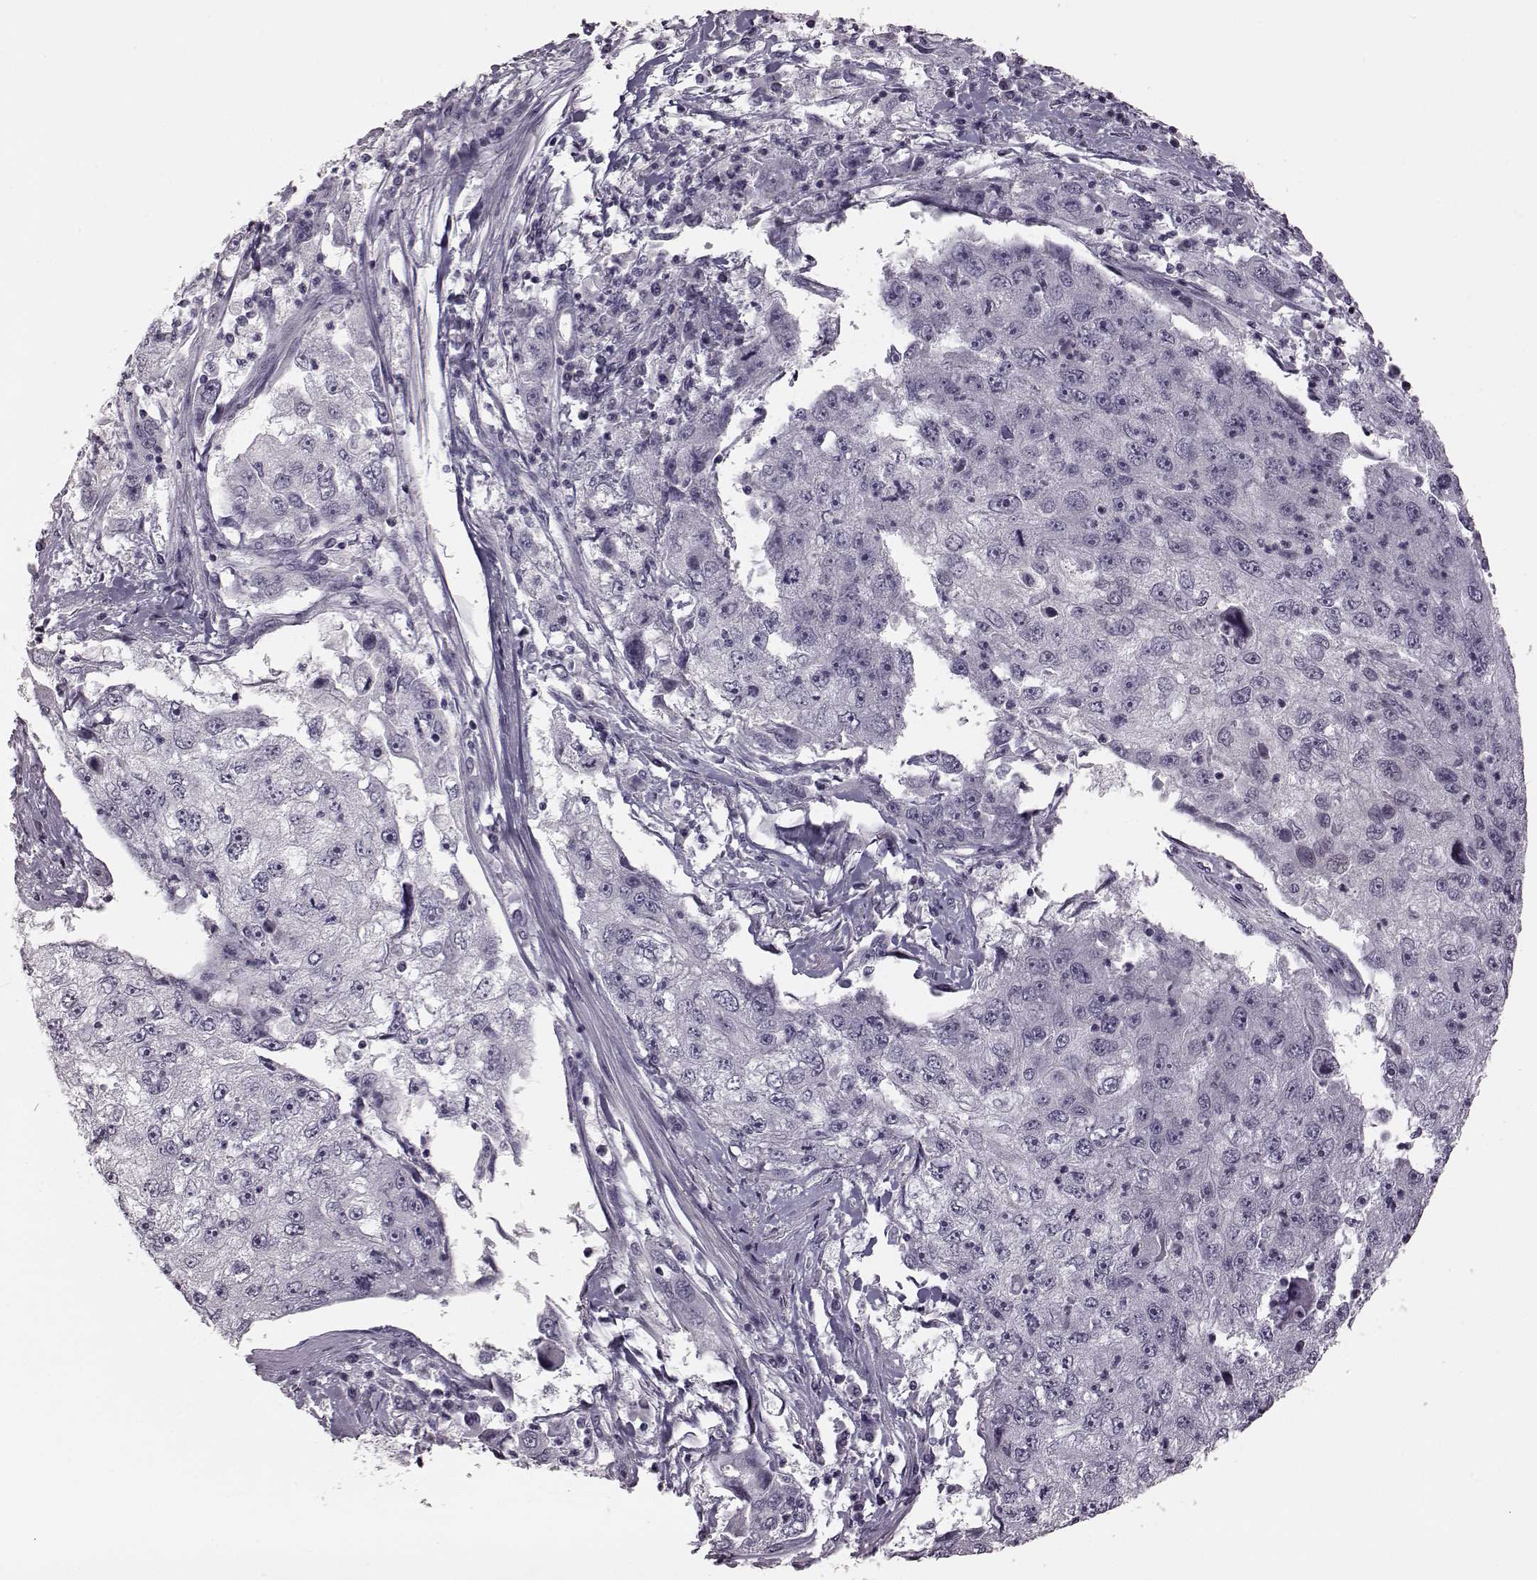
{"staining": {"intensity": "negative", "quantity": "none", "location": "none"}, "tissue": "cervical cancer", "cell_type": "Tumor cells", "image_type": "cancer", "snomed": [{"axis": "morphology", "description": "Squamous cell carcinoma, NOS"}, {"axis": "topography", "description": "Cervix"}], "caption": "Tumor cells show no significant protein expression in cervical cancer.", "gene": "ZNF433", "patient": {"sex": "female", "age": 36}}